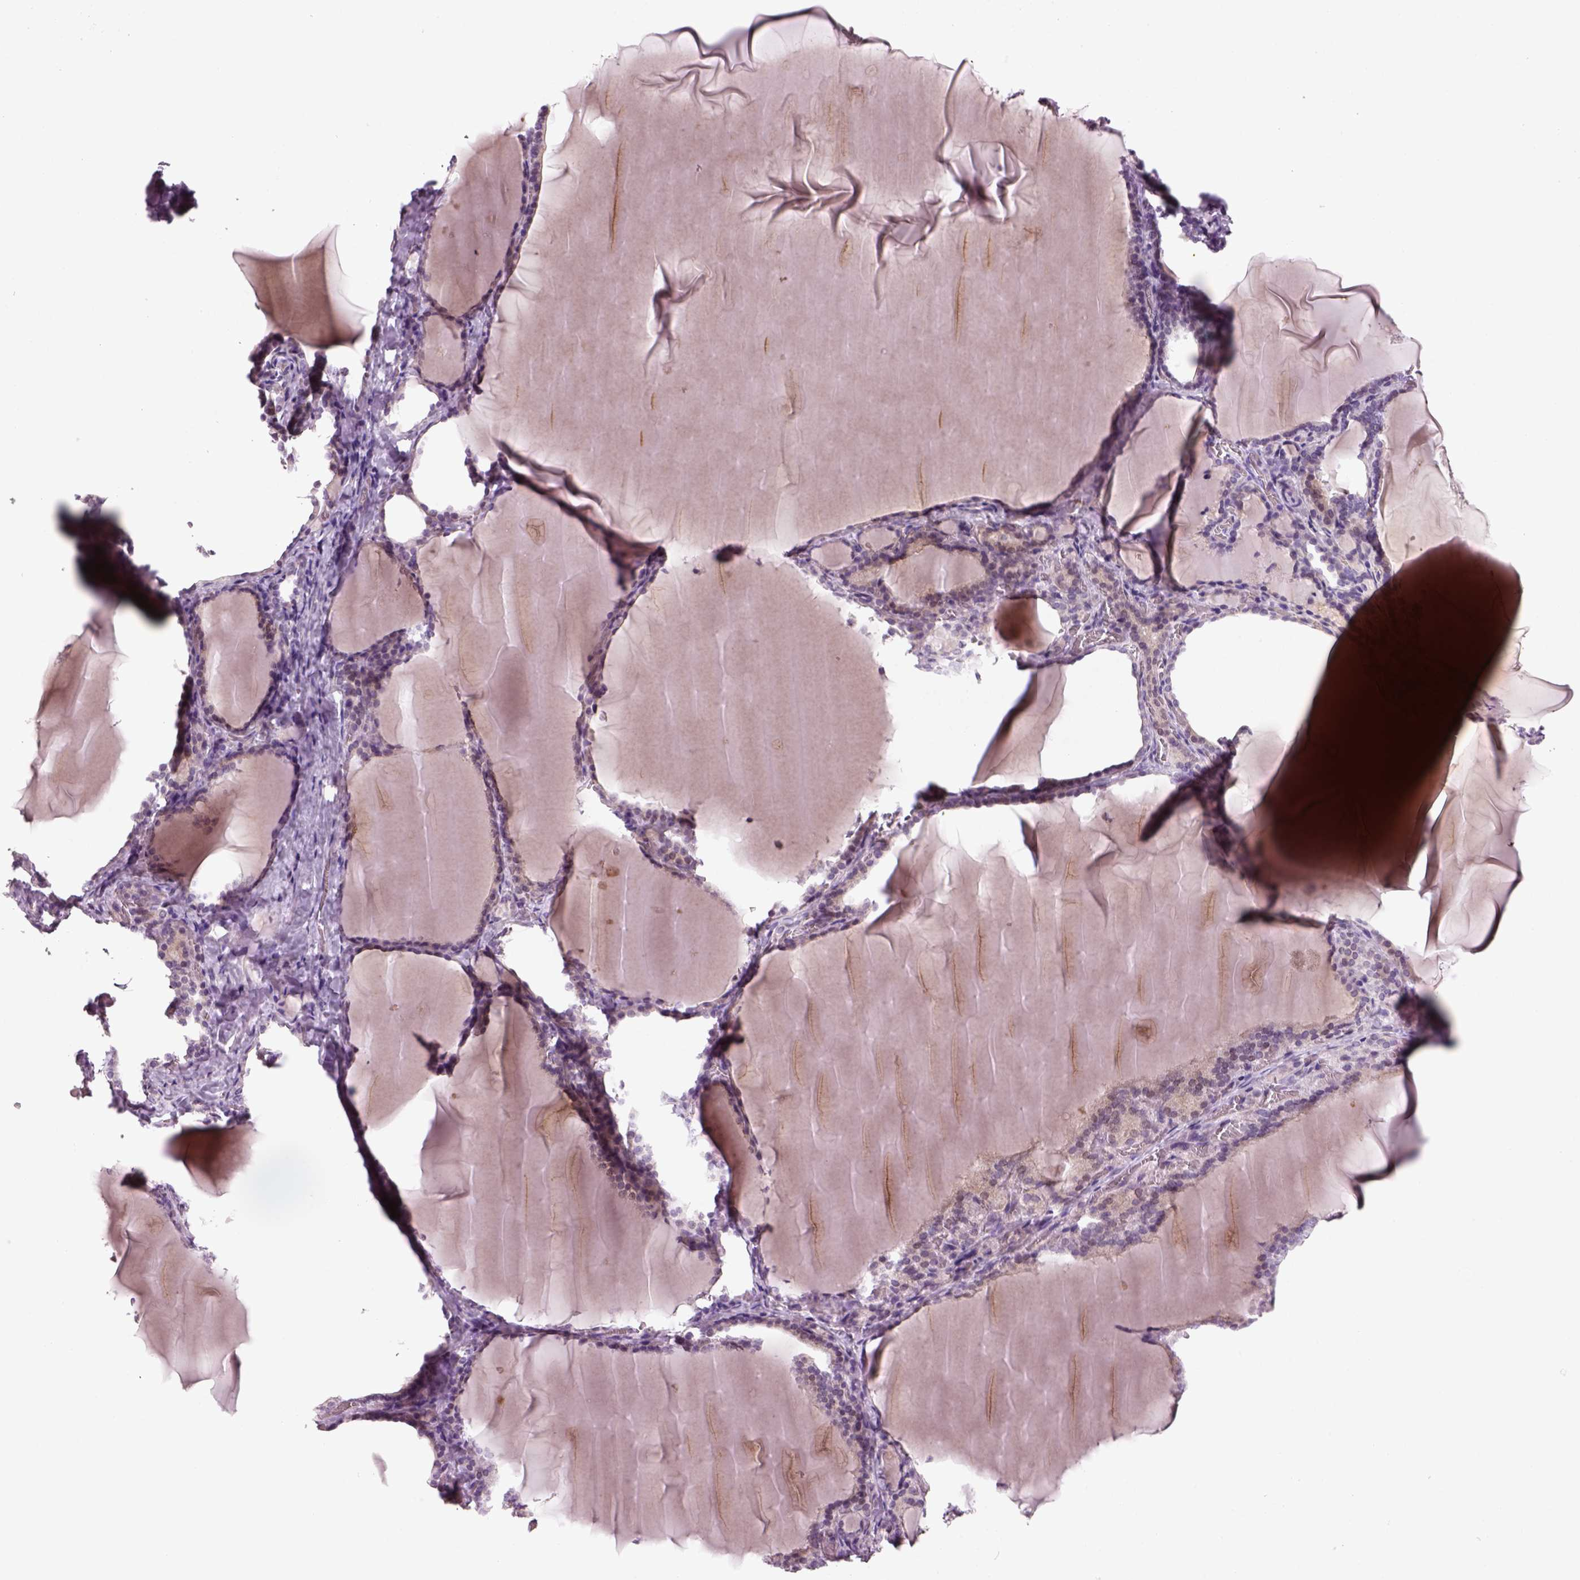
{"staining": {"intensity": "negative", "quantity": "none", "location": "none"}, "tissue": "thyroid gland", "cell_type": "Glandular cells", "image_type": "normal", "snomed": [{"axis": "morphology", "description": "Normal tissue, NOS"}, {"axis": "morphology", "description": "Hyperplasia, NOS"}, {"axis": "topography", "description": "Thyroid gland"}], "caption": "Immunohistochemical staining of normal human thyroid gland demonstrates no significant positivity in glandular cells. The staining was performed using DAB to visualize the protein expression in brown, while the nuclei were stained in blue with hematoxylin (Magnification: 20x).", "gene": "PENK", "patient": {"sex": "female", "age": 27}}